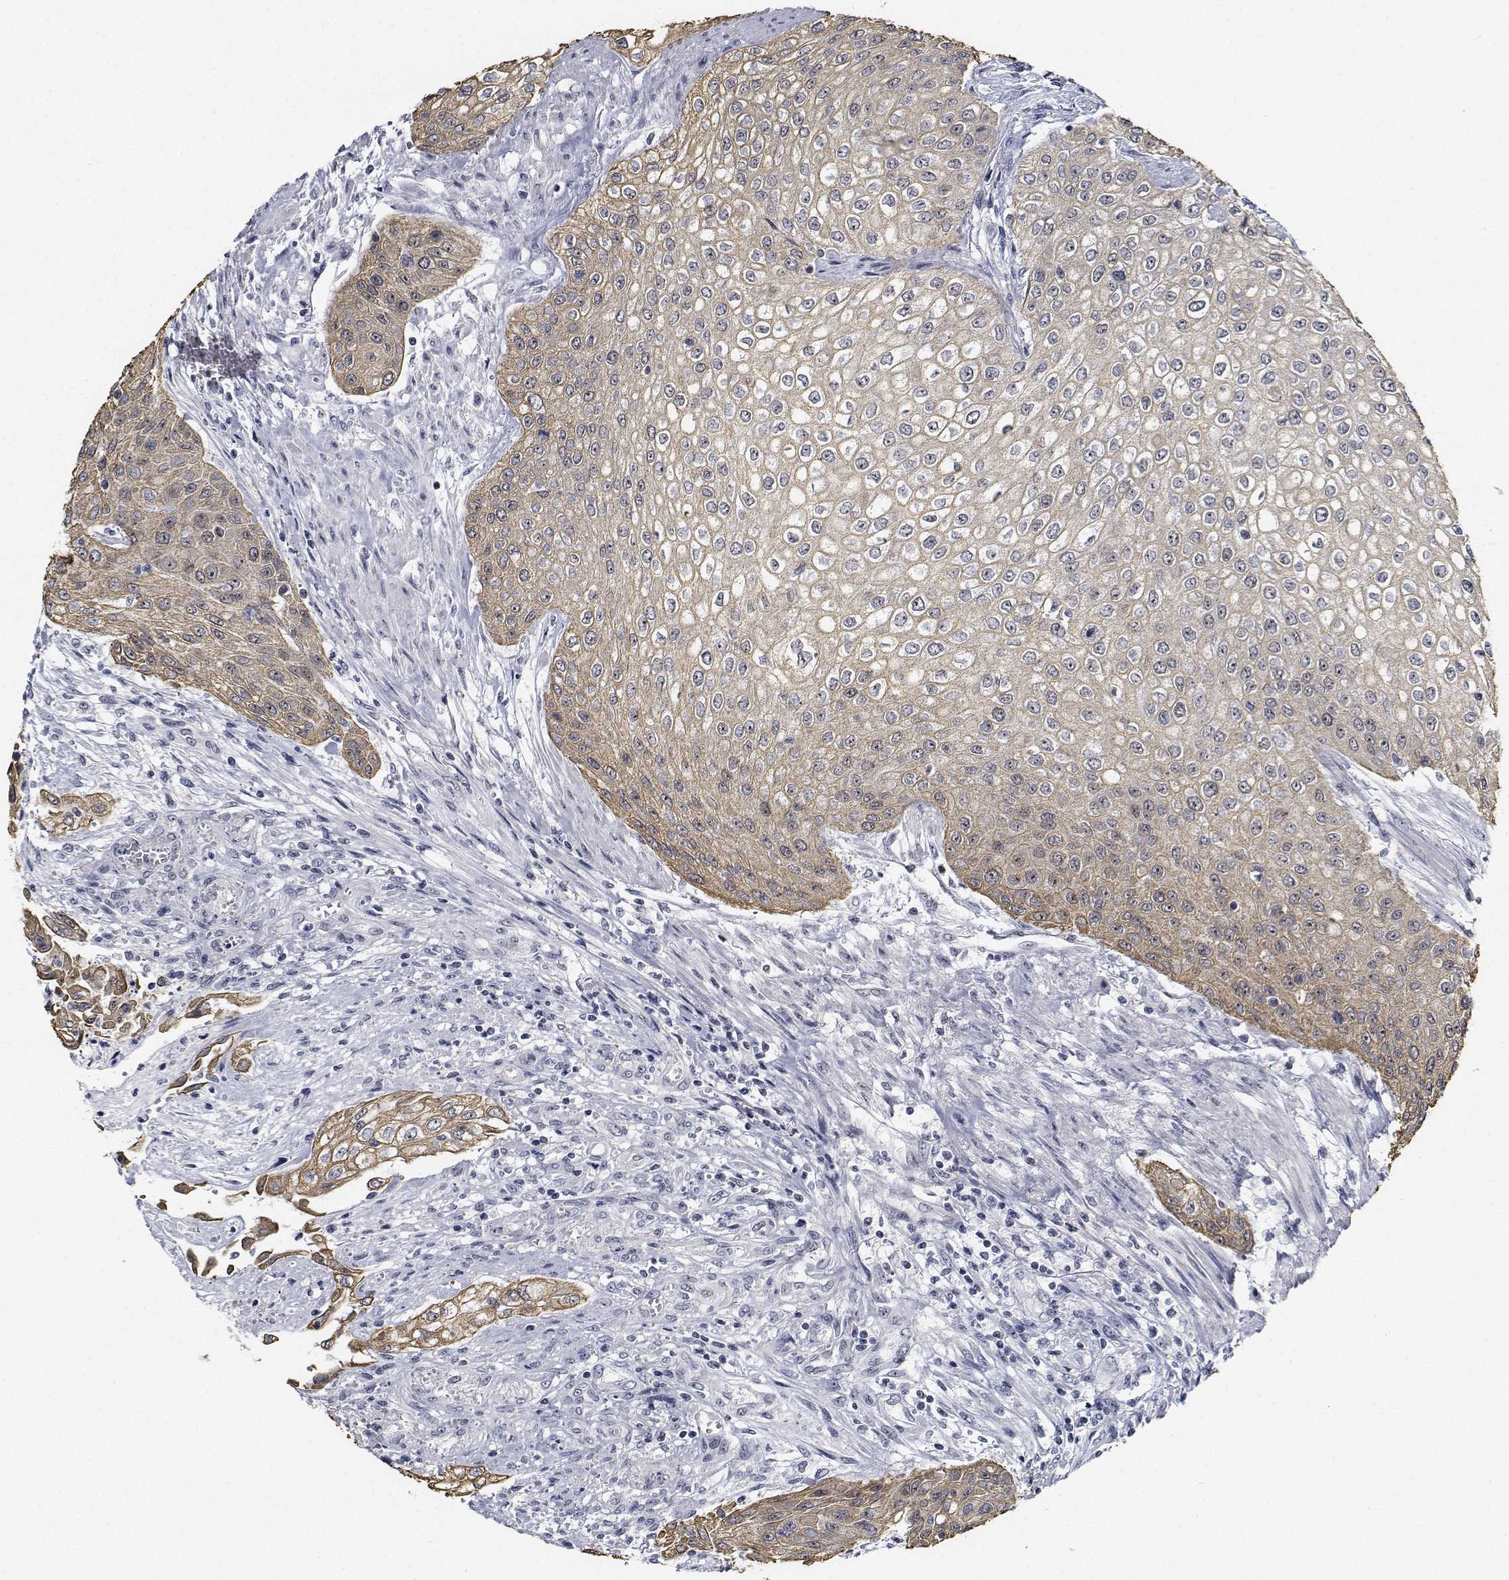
{"staining": {"intensity": "weak", "quantity": ">75%", "location": "cytoplasmic/membranous"}, "tissue": "urothelial cancer", "cell_type": "Tumor cells", "image_type": "cancer", "snomed": [{"axis": "morphology", "description": "Urothelial carcinoma, High grade"}, {"axis": "topography", "description": "Urinary bladder"}], "caption": "The micrograph demonstrates a brown stain indicating the presence of a protein in the cytoplasmic/membranous of tumor cells in urothelial cancer.", "gene": "NVL", "patient": {"sex": "male", "age": 62}}